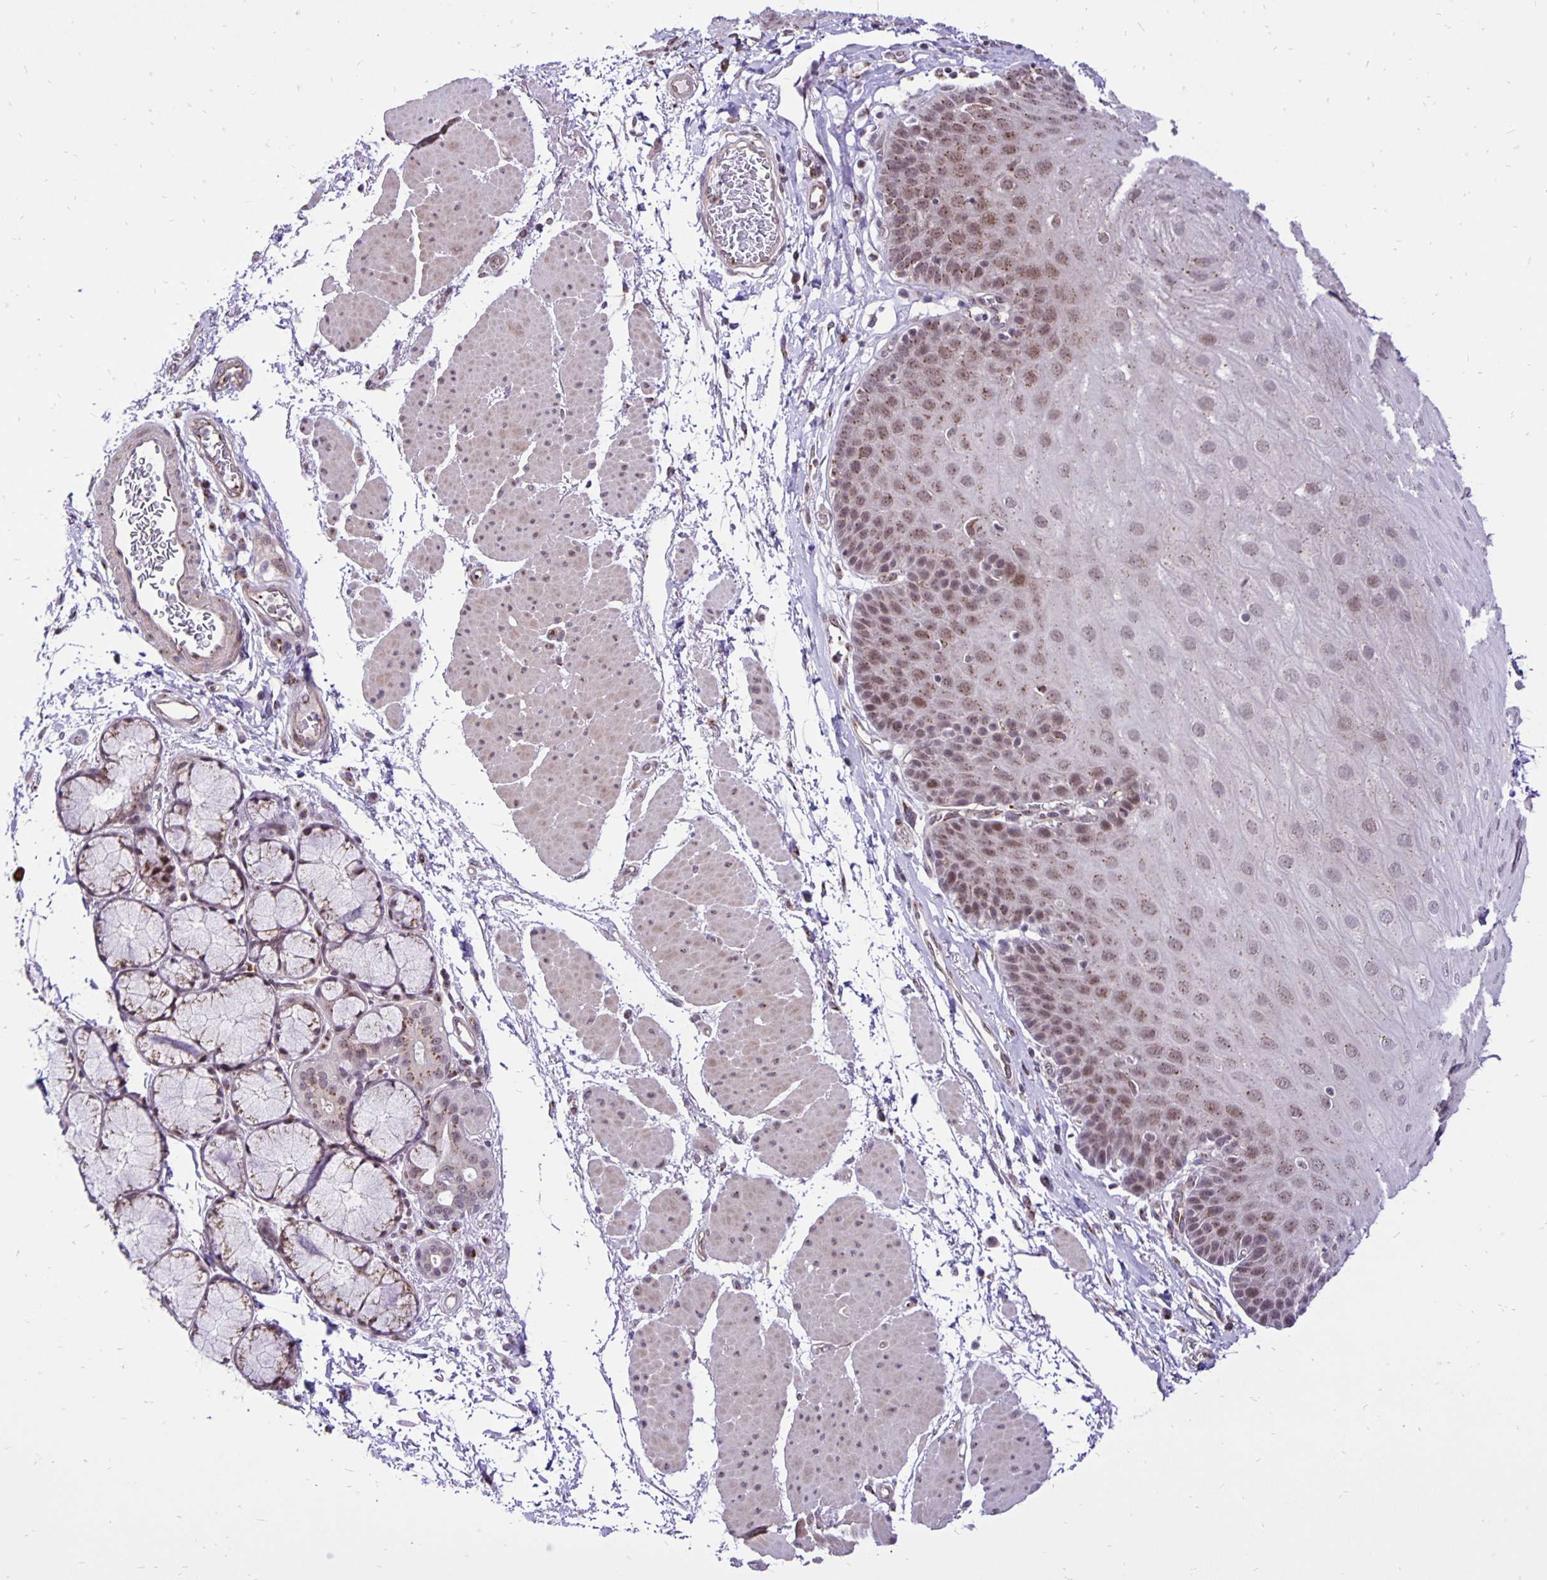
{"staining": {"intensity": "weak", "quantity": "25%-75%", "location": "cytoplasmic/membranous,nuclear"}, "tissue": "esophagus", "cell_type": "Squamous epithelial cells", "image_type": "normal", "snomed": [{"axis": "morphology", "description": "Normal tissue, NOS"}, {"axis": "topography", "description": "Esophagus"}], "caption": "Esophagus stained with DAB immunohistochemistry demonstrates low levels of weak cytoplasmic/membranous,nuclear staining in about 25%-75% of squamous epithelial cells.", "gene": "GOLGA5", "patient": {"sex": "female", "age": 81}}